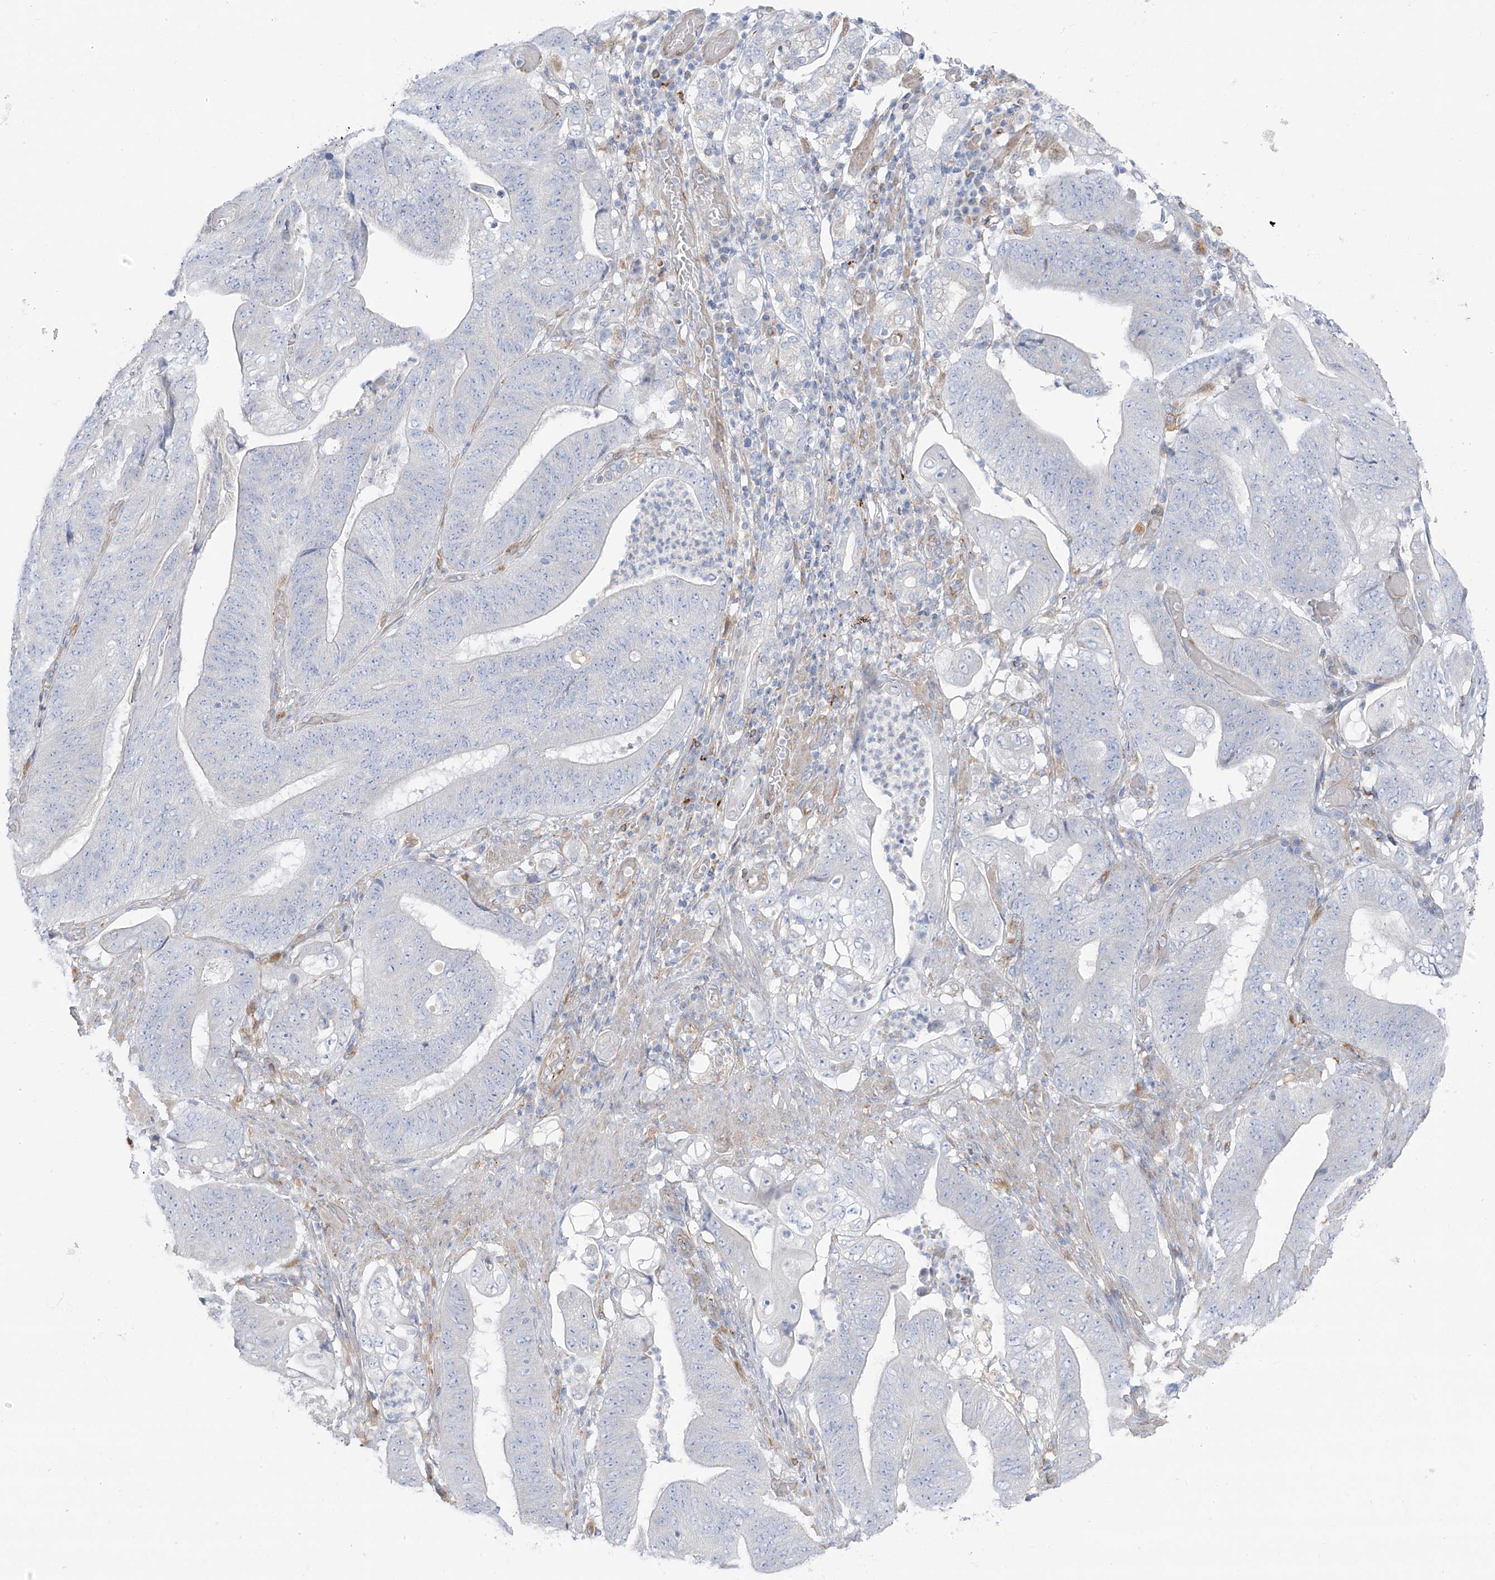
{"staining": {"intensity": "negative", "quantity": "none", "location": "none"}, "tissue": "stomach cancer", "cell_type": "Tumor cells", "image_type": "cancer", "snomed": [{"axis": "morphology", "description": "Adenocarcinoma, NOS"}, {"axis": "topography", "description": "Stomach"}], "caption": "A micrograph of human stomach cancer (adenocarcinoma) is negative for staining in tumor cells.", "gene": "TAL2", "patient": {"sex": "female", "age": 73}}